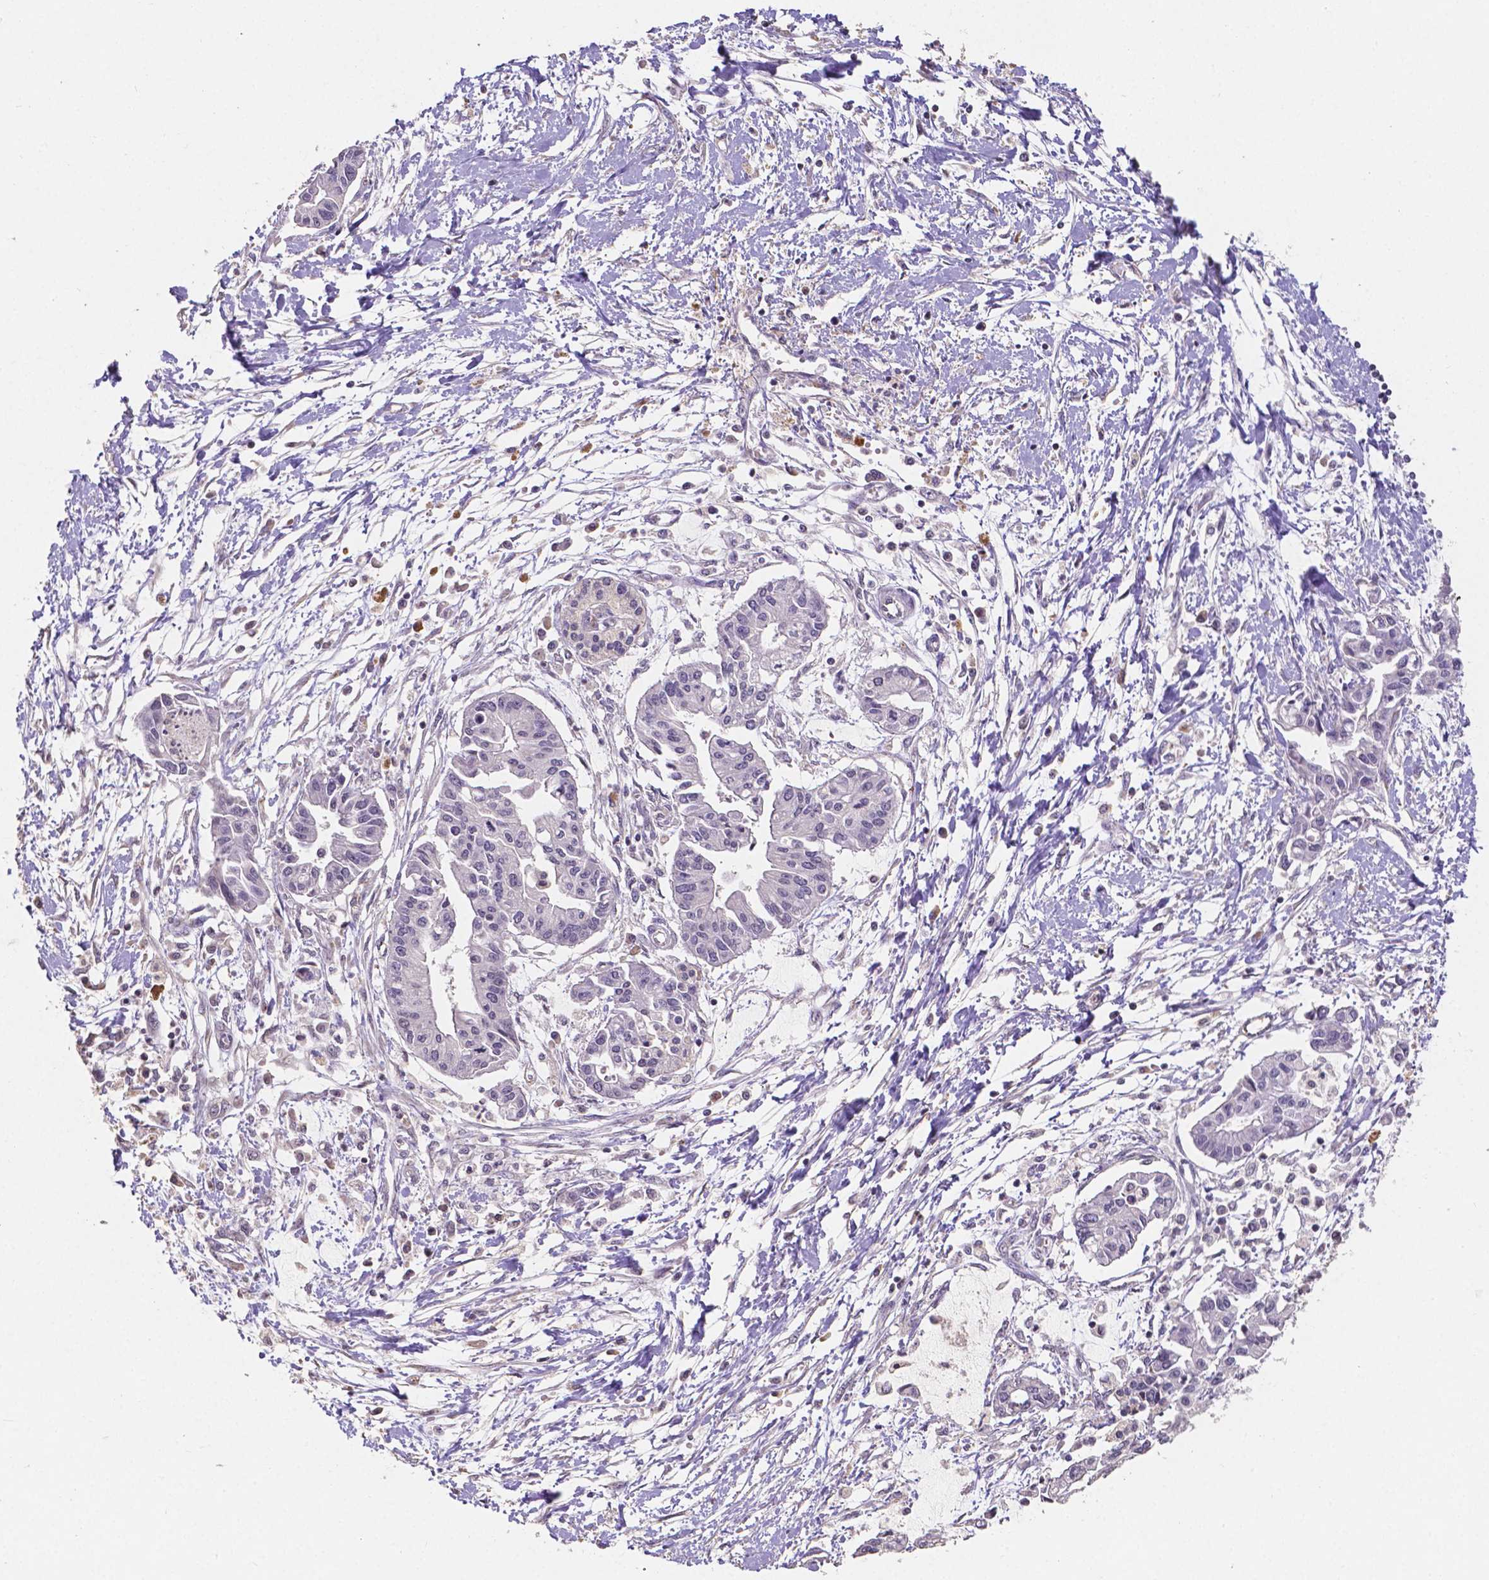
{"staining": {"intensity": "negative", "quantity": "none", "location": "none"}, "tissue": "pancreatic cancer", "cell_type": "Tumor cells", "image_type": "cancer", "snomed": [{"axis": "morphology", "description": "Adenocarcinoma, NOS"}, {"axis": "topography", "description": "Pancreas"}], "caption": "An immunohistochemistry histopathology image of pancreatic cancer is shown. There is no staining in tumor cells of pancreatic cancer.", "gene": "ELAVL2", "patient": {"sex": "male", "age": 60}}